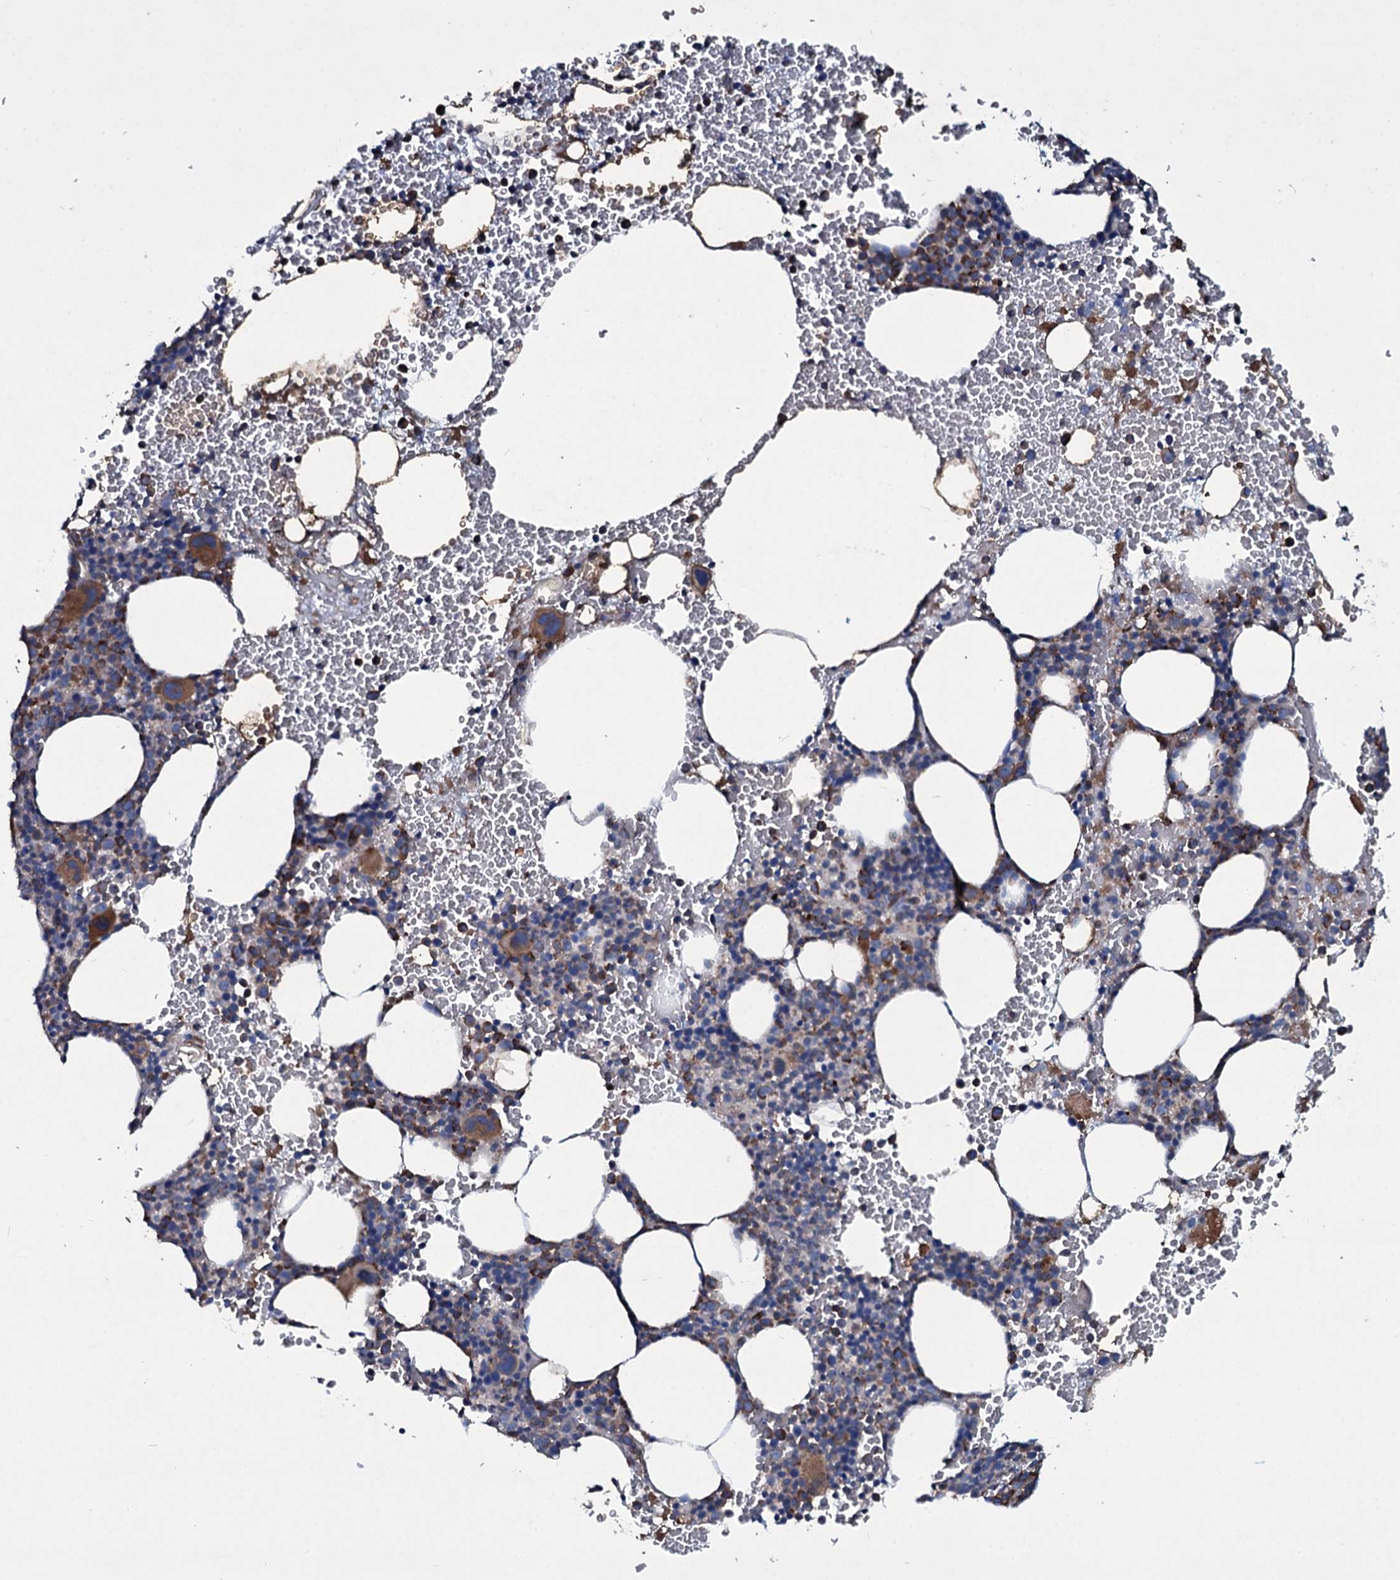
{"staining": {"intensity": "moderate", "quantity": "25%-75%", "location": "cytoplasmic/membranous"}, "tissue": "bone marrow", "cell_type": "Hematopoietic cells", "image_type": "normal", "snomed": [{"axis": "morphology", "description": "Normal tissue, NOS"}, {"axis": "morphology", "description": "Inflammation, NOS"}, {"axis": "topography", "description": "Bone marrow"}], "caption": "An immunohistochemistry (IHC) photomicrograph of benign tissue is shown. Protein staining in brown labels moderate cytoplasmic/membranous positivity in bone marrow within hematopoietic cells.", "gene": "TPGS2", "patient": {"sex": "female", "age": 78}}